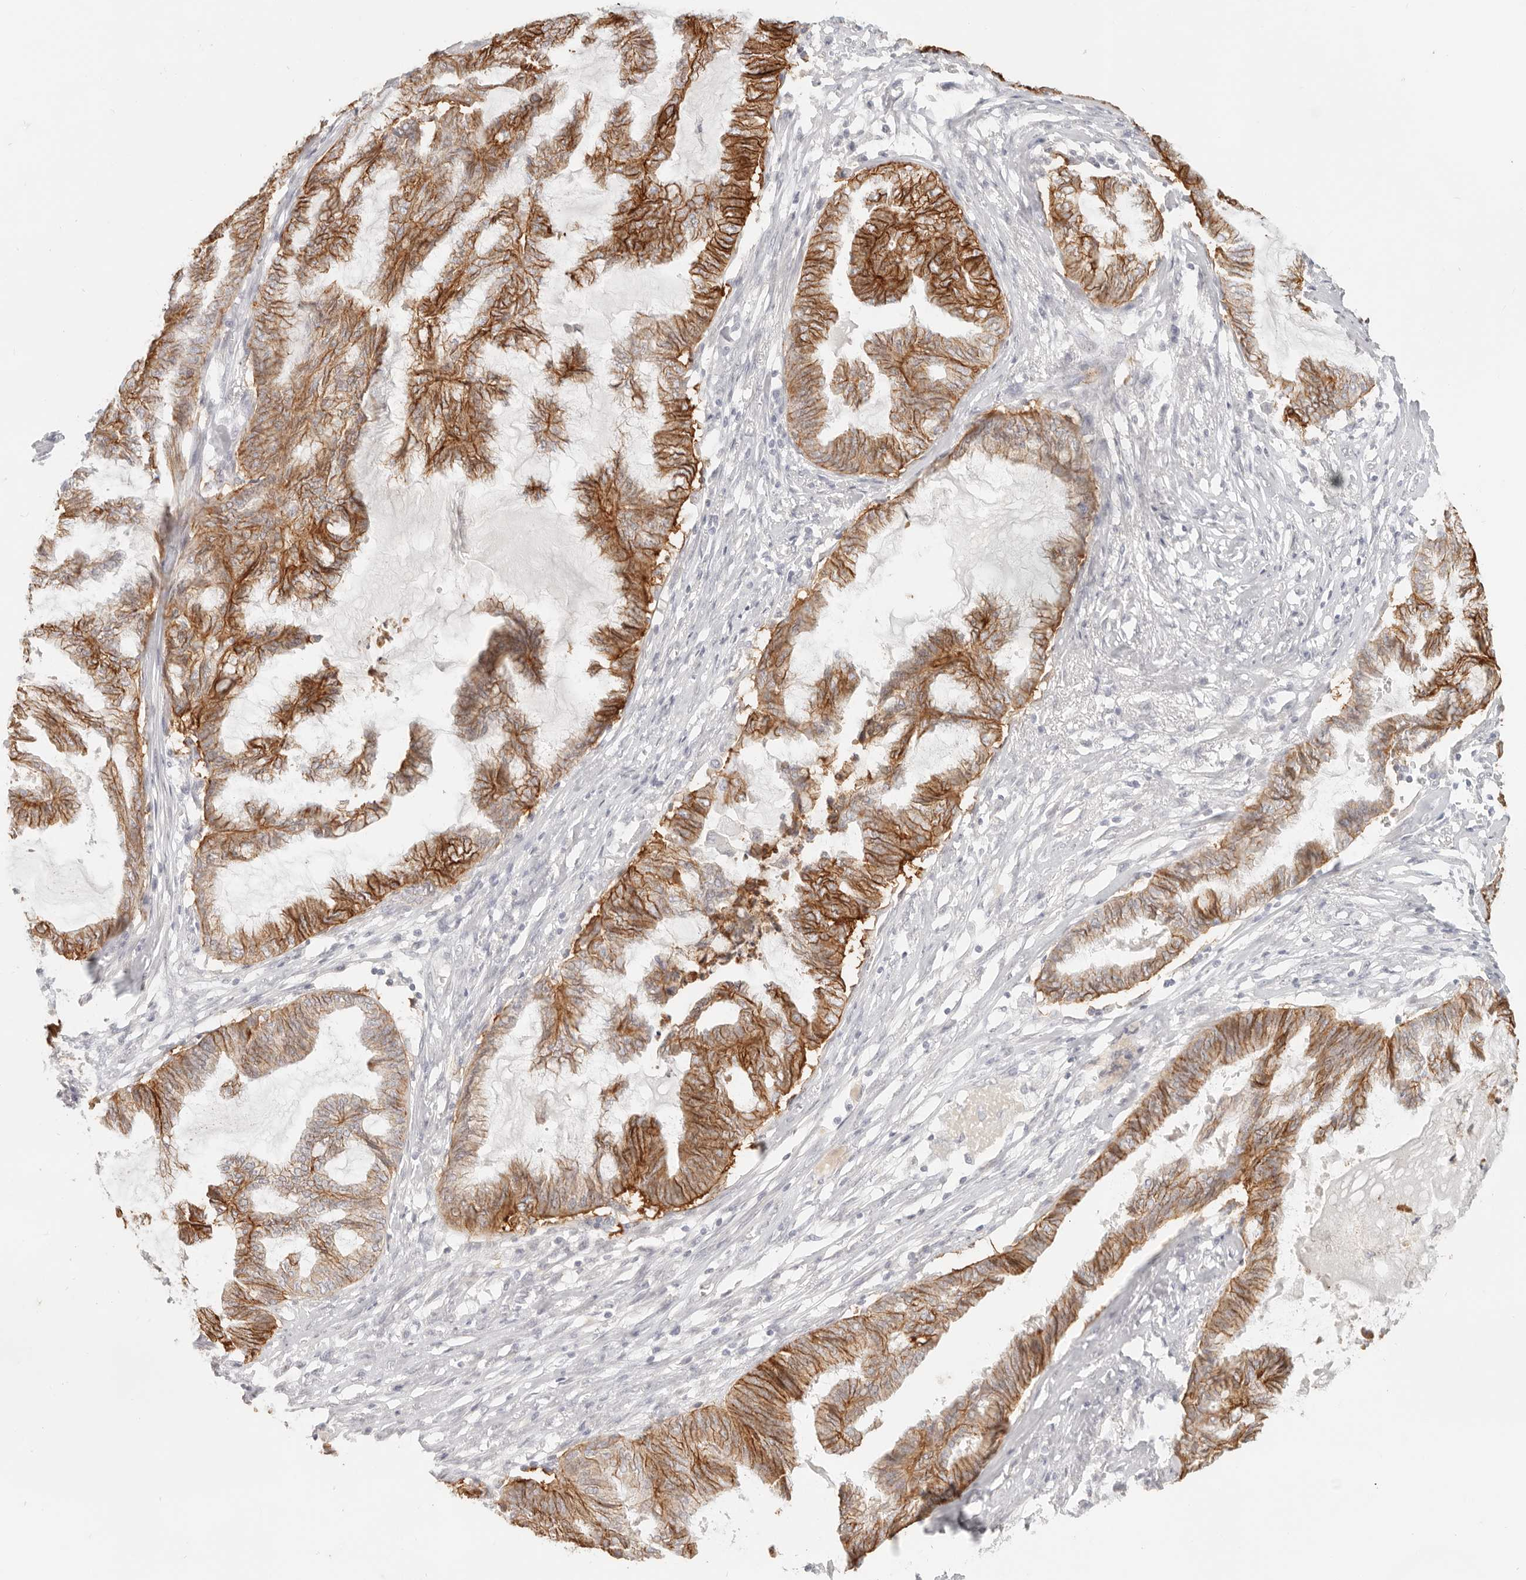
{"staining": {"intensity": "moderate", "quantity": ">75%", "location": "cytoplasmic/membranous"}, "tissue": "endometrial cancer", "cell_type": "Tumor cells", "image_type": "cancer", "snomed": [{"axis": "morphology", "description": "Adenocarcinoma, NOS"}, {"axis": "topography", "description": "Endometrium"}], "caption": "High-magnification brightfield microscopy of adenocarcinoma (endometrial) stained with DAB (brown) and counterstained with hematoxylin (blue). tumor cells exhibit moderate cytoplasmic/membranous expression is identified in approximately>75% of cells. (DAB (3,3'-diaminobenzidine) IHC, brown staining for protein, blue staining for nuclei).", "gene": "EPCAM", "patient": {"sex": "female", "age": 86}}